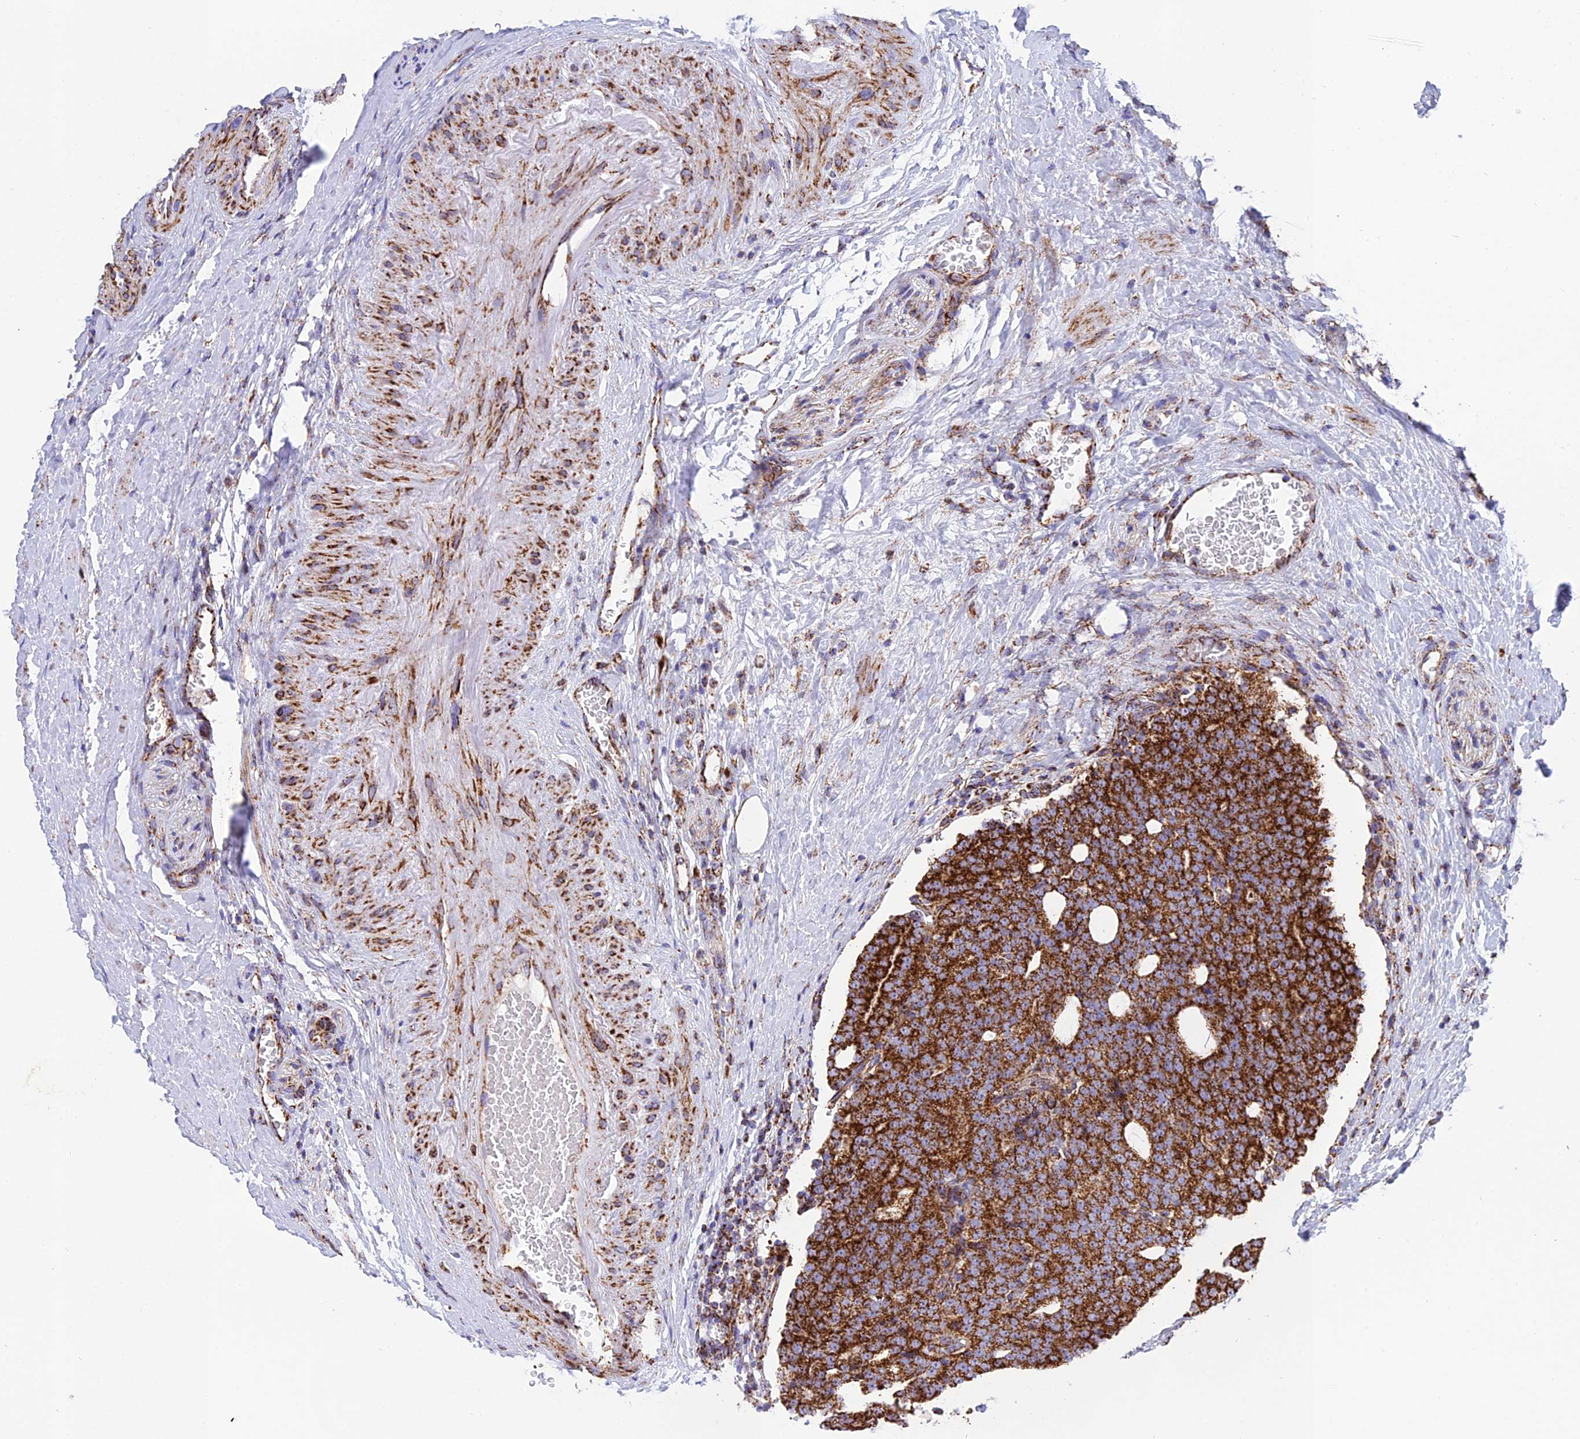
{"staining": {"intensity": "strong", "quantity": ">75%", "location": "cytoplasmic/membranous"}, "tissue": "prostate cancer", "cell_type": "Tumor cells", "image_type": "cancer", "snomed": [{"axis": "morphology", "description": "Adenocarcinoma, High grade"}, {"axis": "topography", "description": "Prostate"}], "caption": "Immunohistochemistry (IHC) micrograph of neoplastic tissue: human prostate cancer (adenocarcinoma (high-grade)) stained using IHC displays high levels of strong protein expression localized specifically in the cytoplasmic/membranous of tumor cells, appearing as a cytoplasmic/membranous brown color.", "gene": "CHCHD3", "patient": {"sex": "male", "age": 56}}